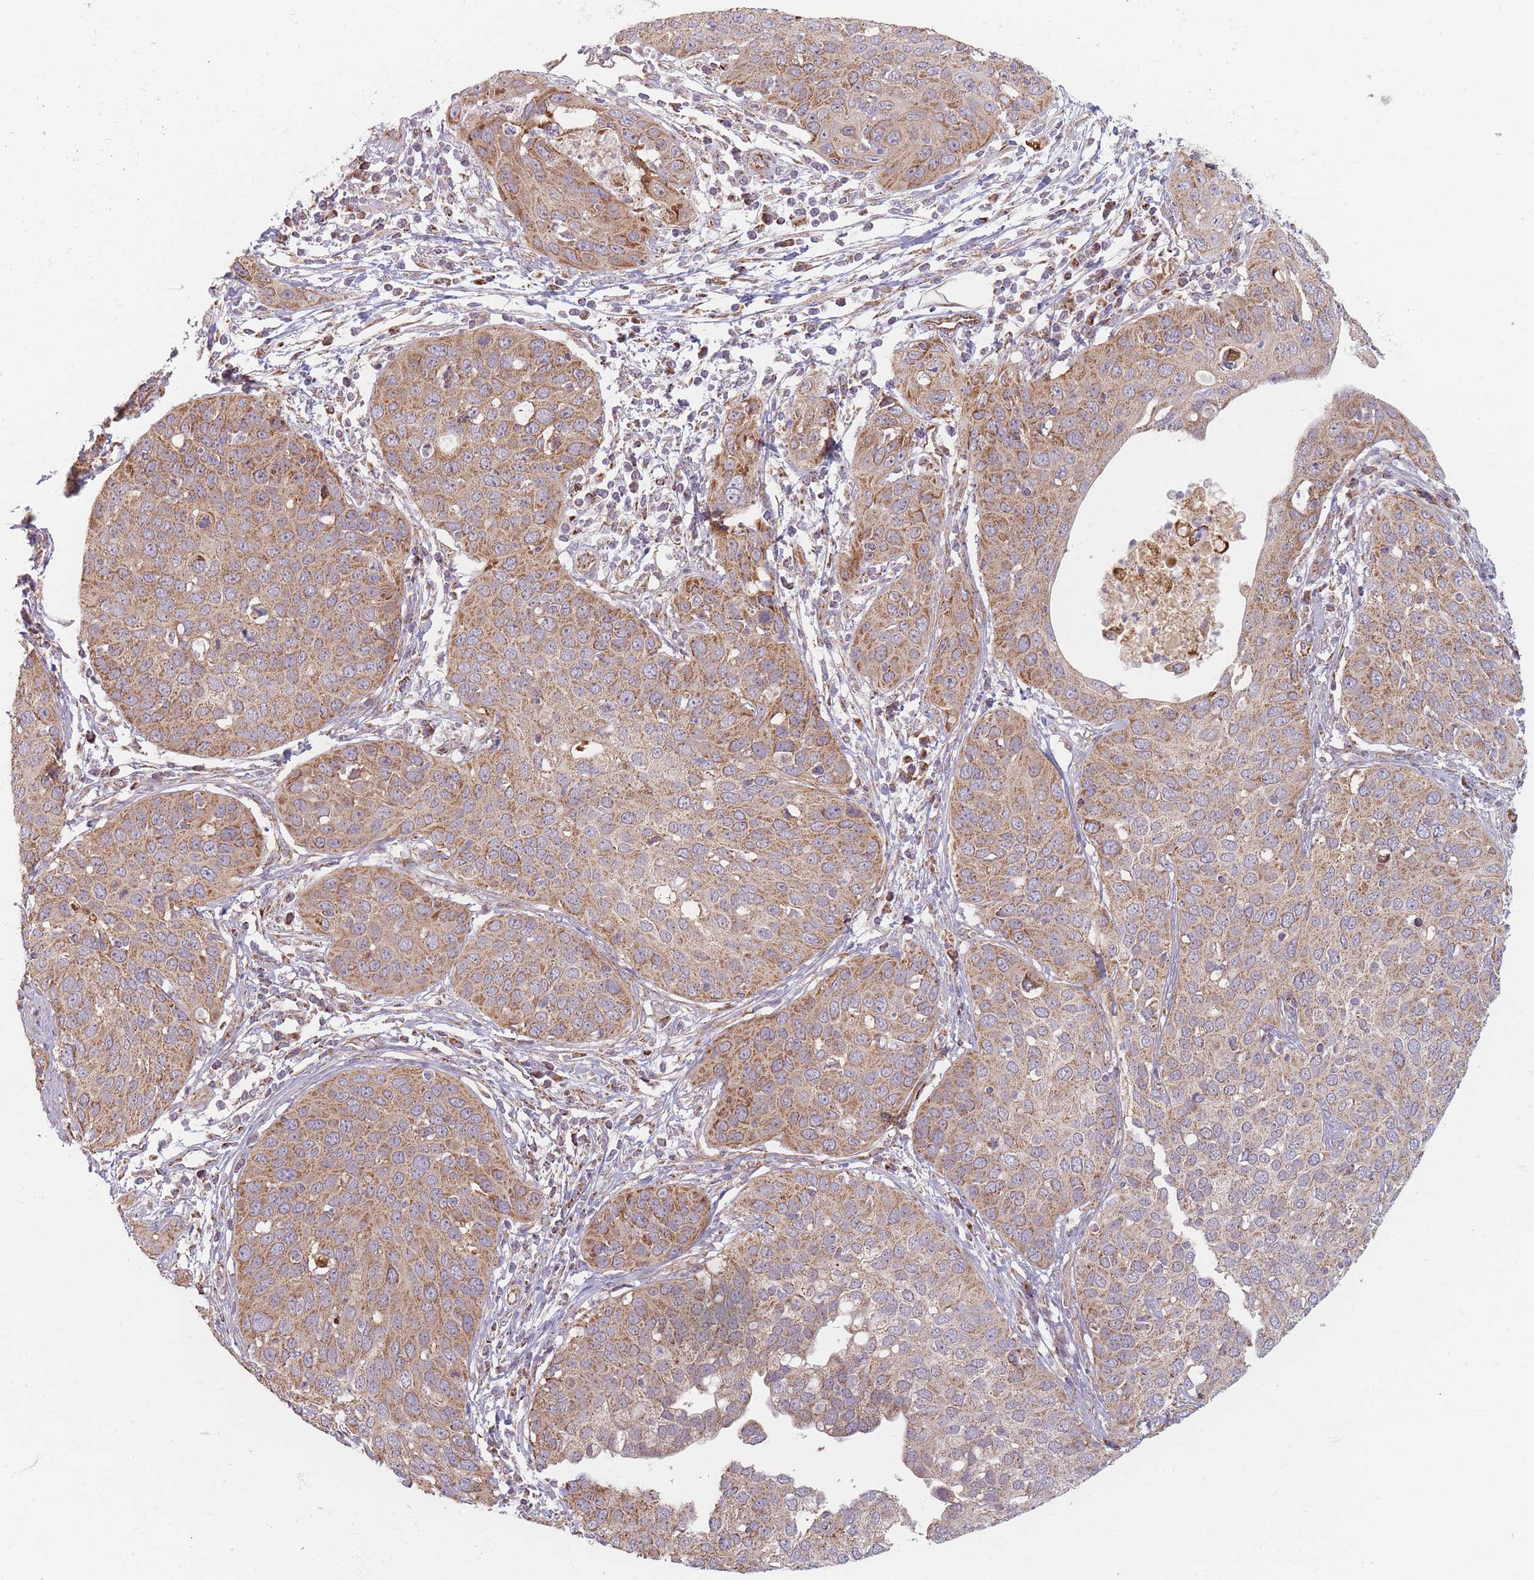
{"staining": {"intensity": "moderate", "quantity": ">75%", "location": "cytoplasmic/membranous"}, "tissue": "cervical cancer", "cell_type": "Tumor cells", "image_type": "cancer", "snomed": [{"axis": "morphology", "description": "Squamous cell carcinoma, NOS"}, {"axis": "topography", "description": "Cervix"}], "caption": "The micrograph displays a brown stain indicating the presence of a protein in the cytoplasmic/membranous of tumor cells in squamous cell carcinoma (cervical).", "gene": "ESRP2", "patient": {"sex": "female", "age": 36}}